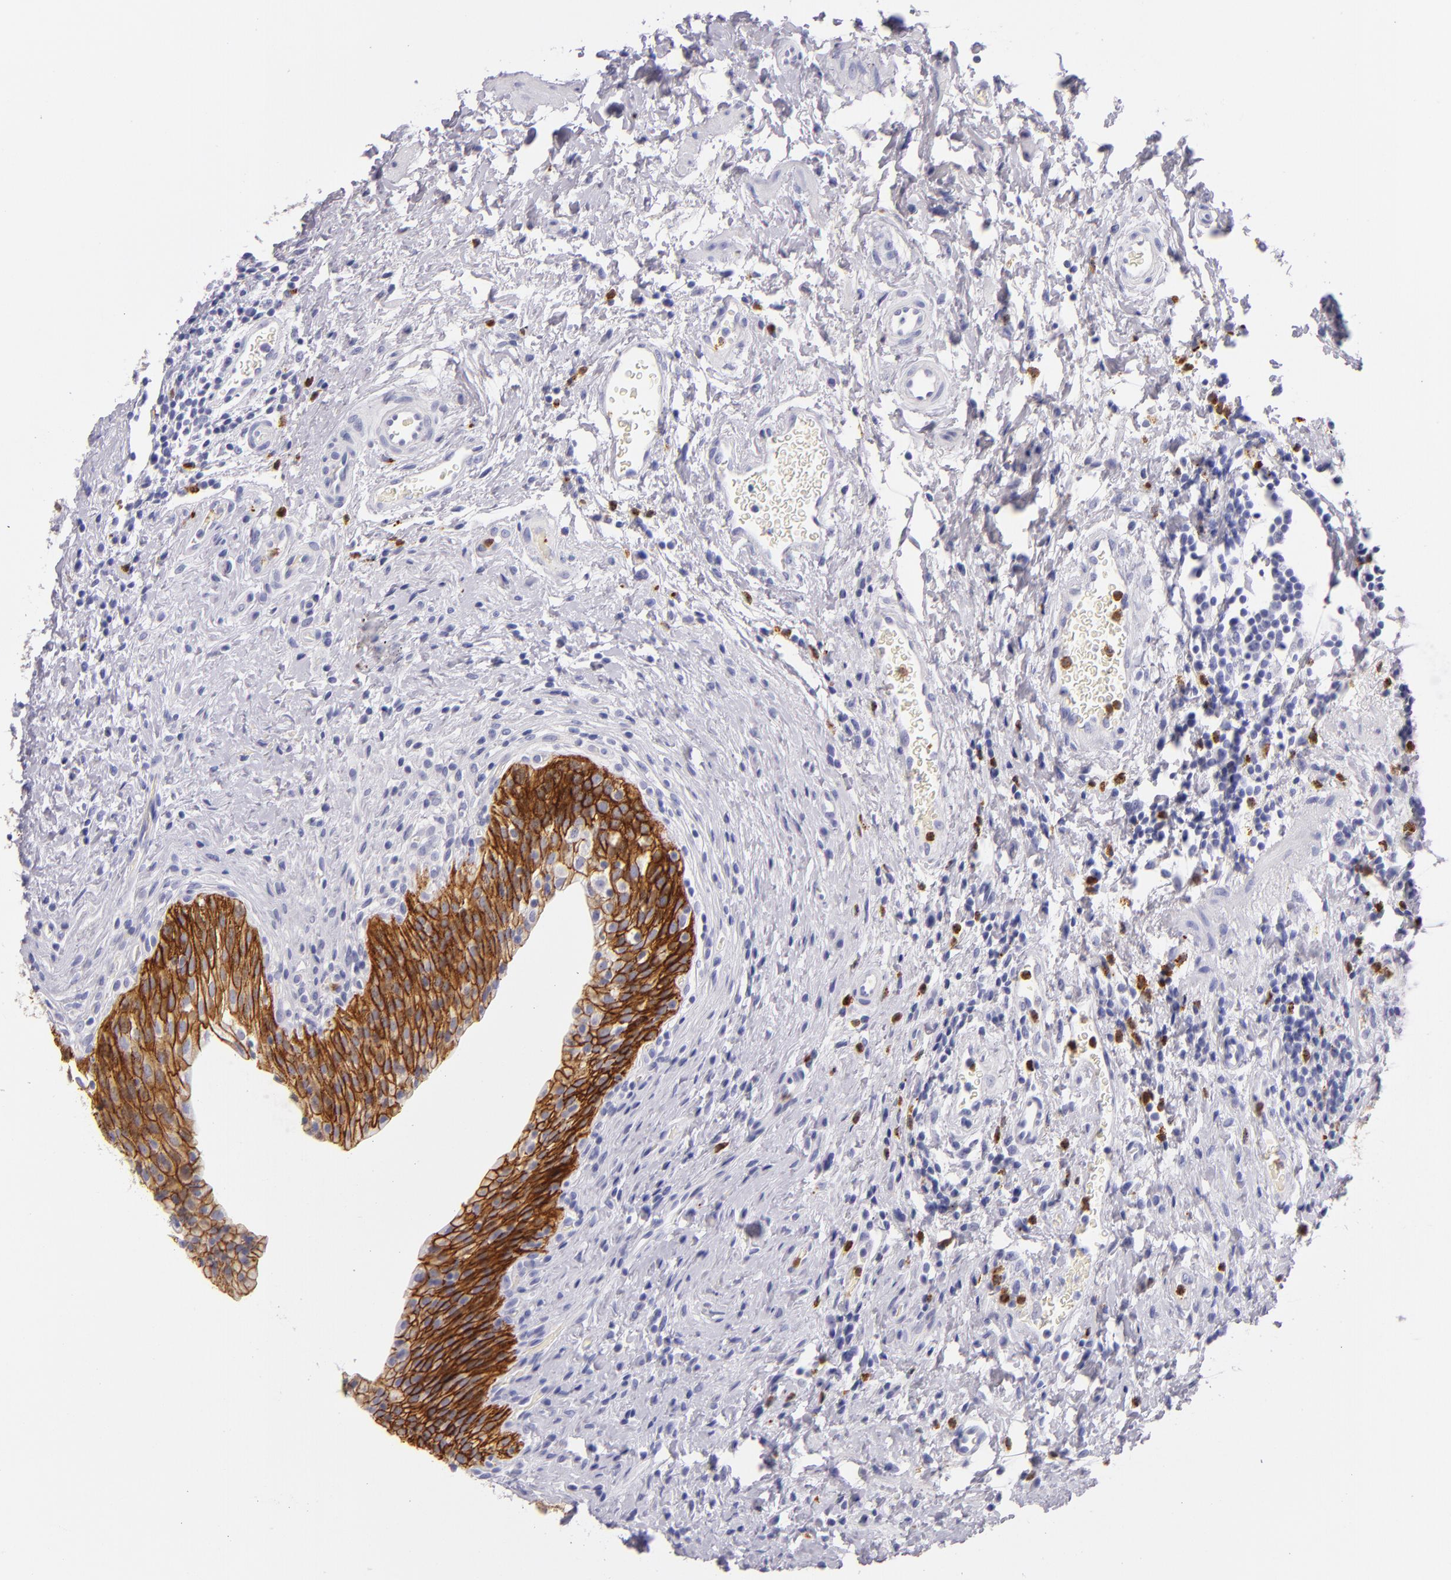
{"staining": {"intensity": "strong", "quantity": ">75%", "location": "cytoplasmic/membranous"}, "tissue": "urinary bladder", "cell_type": "Urothelial cells", "image_type": "normal", "snomed": [{"axis": "morphology", "description": "Normal tissue, NOS"}, {"axis": "topography", "description": "Urinary bladder"}], "caption": "Normal urinary bladder shows strong cytoplasmic/membranous expression in approximately >75% of urothelial cells, visualized by immunohistochemistry. (Brightfield microscopy of DAB IHC at high magnification).", "gene": "CDH3", "patient": {"sex": "male", "age": 51}}